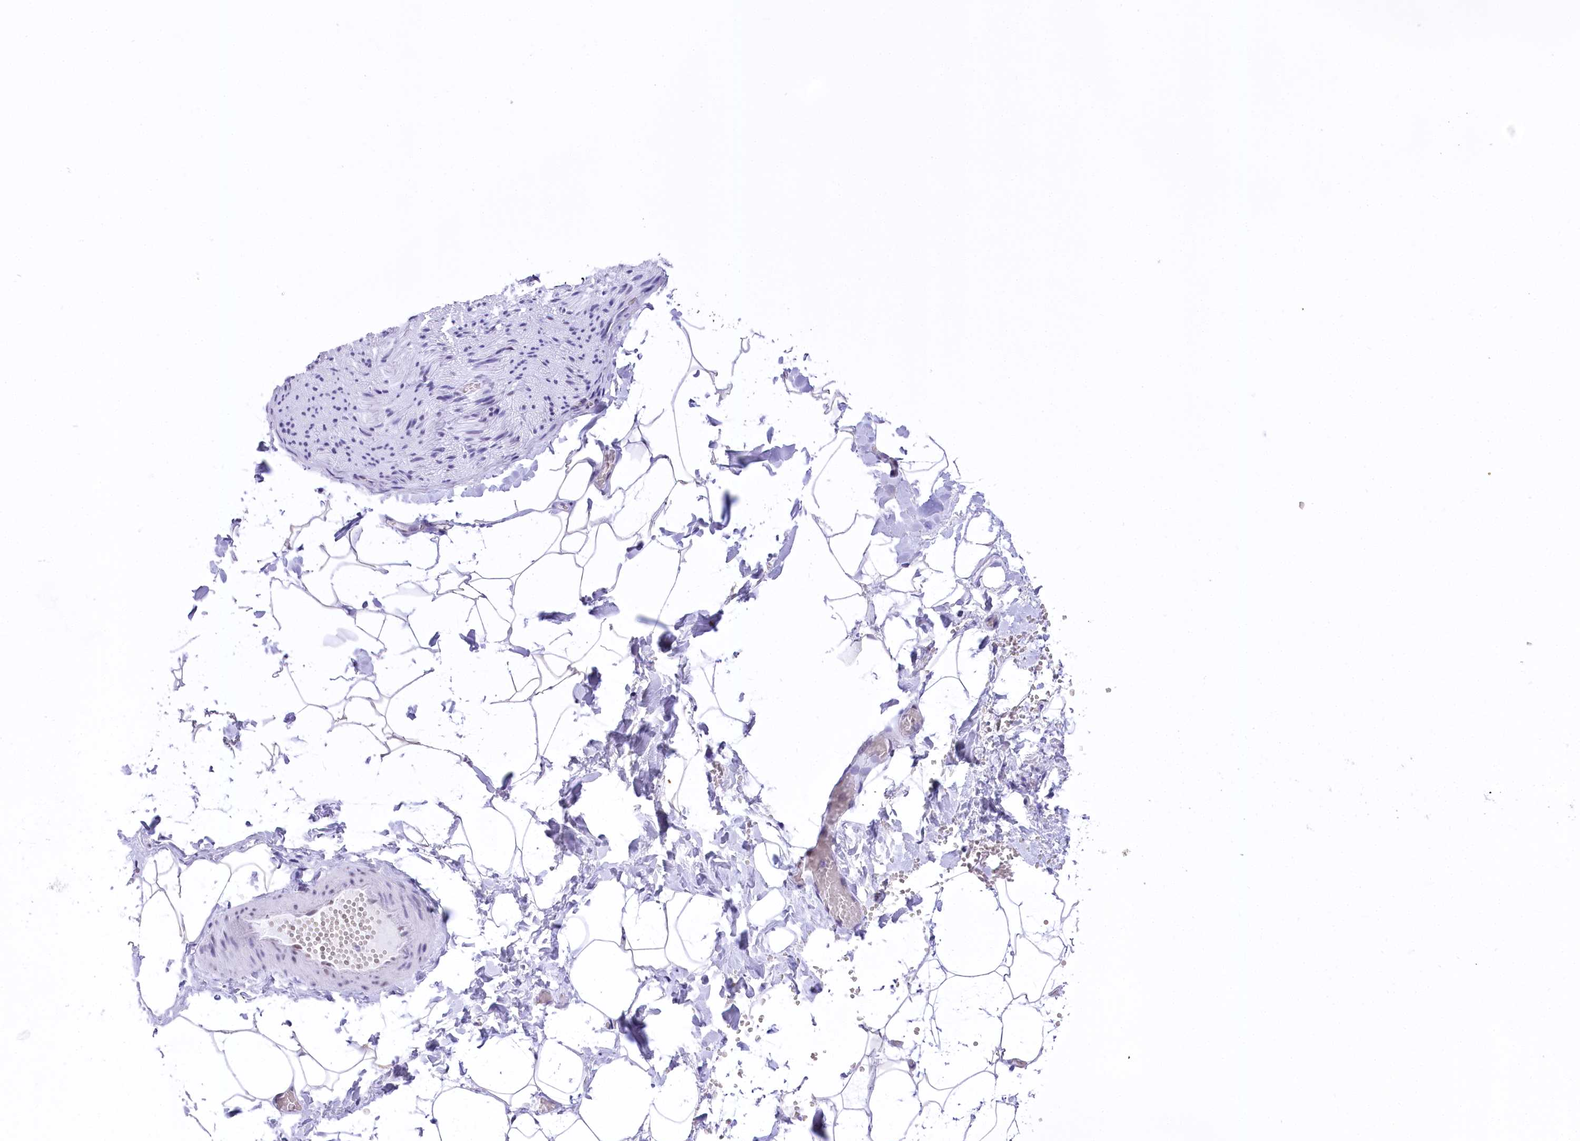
{"staining": {"intensity": "negative", "quantity": "none", "location": "none"}, "tissue": "adipose tissue", "cell_type": "Adipocytes", "image_type": "normal", "snomed": [{"axis": "morphology", "description": "Normal tissue, NOS"}, {"axis": "topography", "description": "Gallbladder"}, {"axis": "topography", "description": "Peripheral nerve tissue"}], "caption": "An image of adipose tissue stained for a protein shows no brown staining in adipocytes. (Stains: DAB immunohistochemistry (IHC) with hematoxylin counter stain, Microscopy: brightfield microscopy at high magnification).", "gene": "HNRNPA0", "patient": {"sex": "male", "age": 38}}